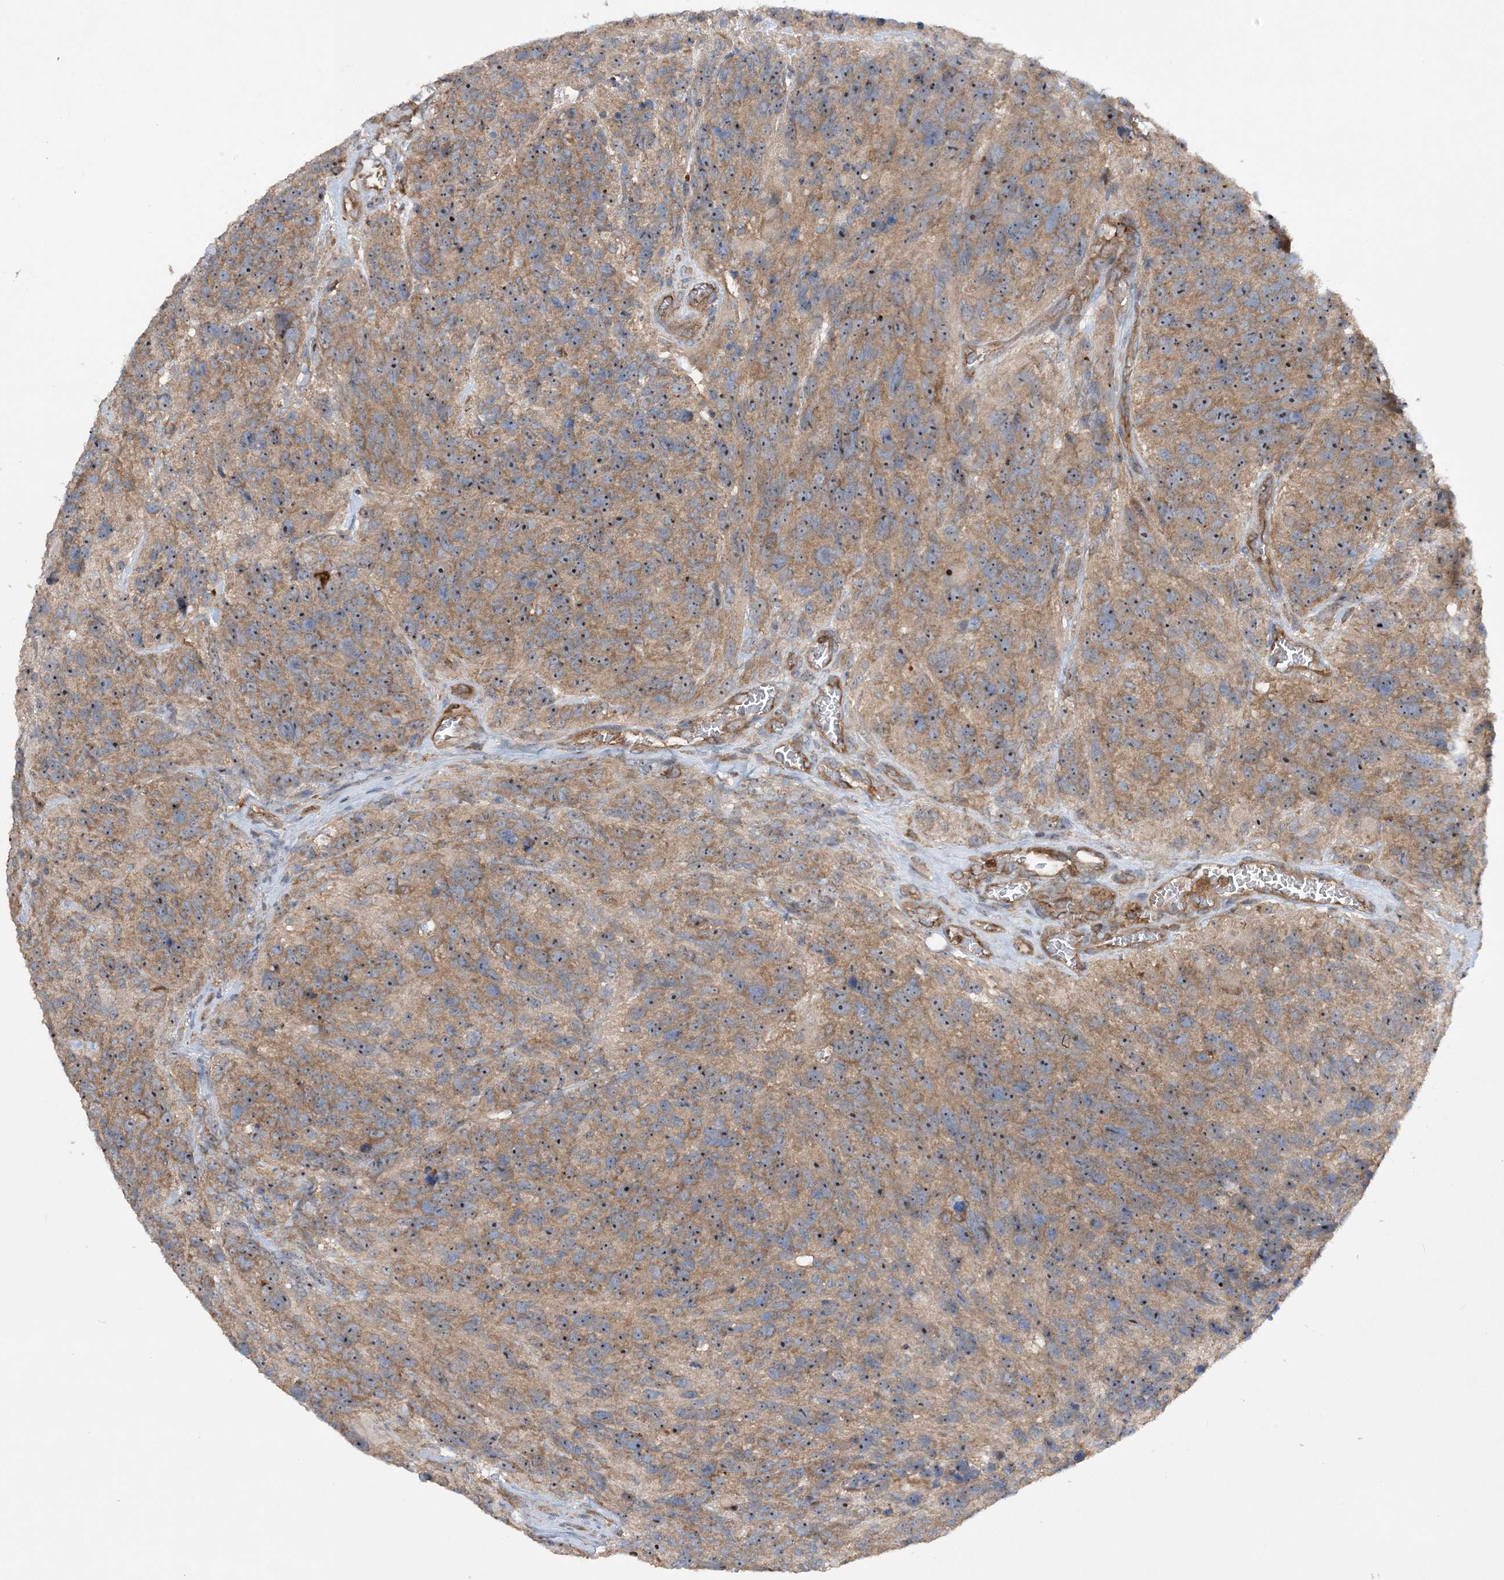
{"staining": {"intensity": "moderate", "quantity": "25%-75%", "location": "cytoplasmic/membranous"}, "tissue": "glioma", "cell_type": "Tumor cells", "image_type": "cancer", "snomed": [{"axis": "morphology", "description": "Glioma, malignant, High grade"}, {"axis": "topography", "description": "Brain"}], "caption": "IHC photomicrograph of human glioma stained for a protein (brown), which shows medium levels of moderate cytoplasmic/membranous positivity in about 25%-75% of tumor cells.", "gene": "ACAP2", "patient": {"sex": "male", "age": 69}}